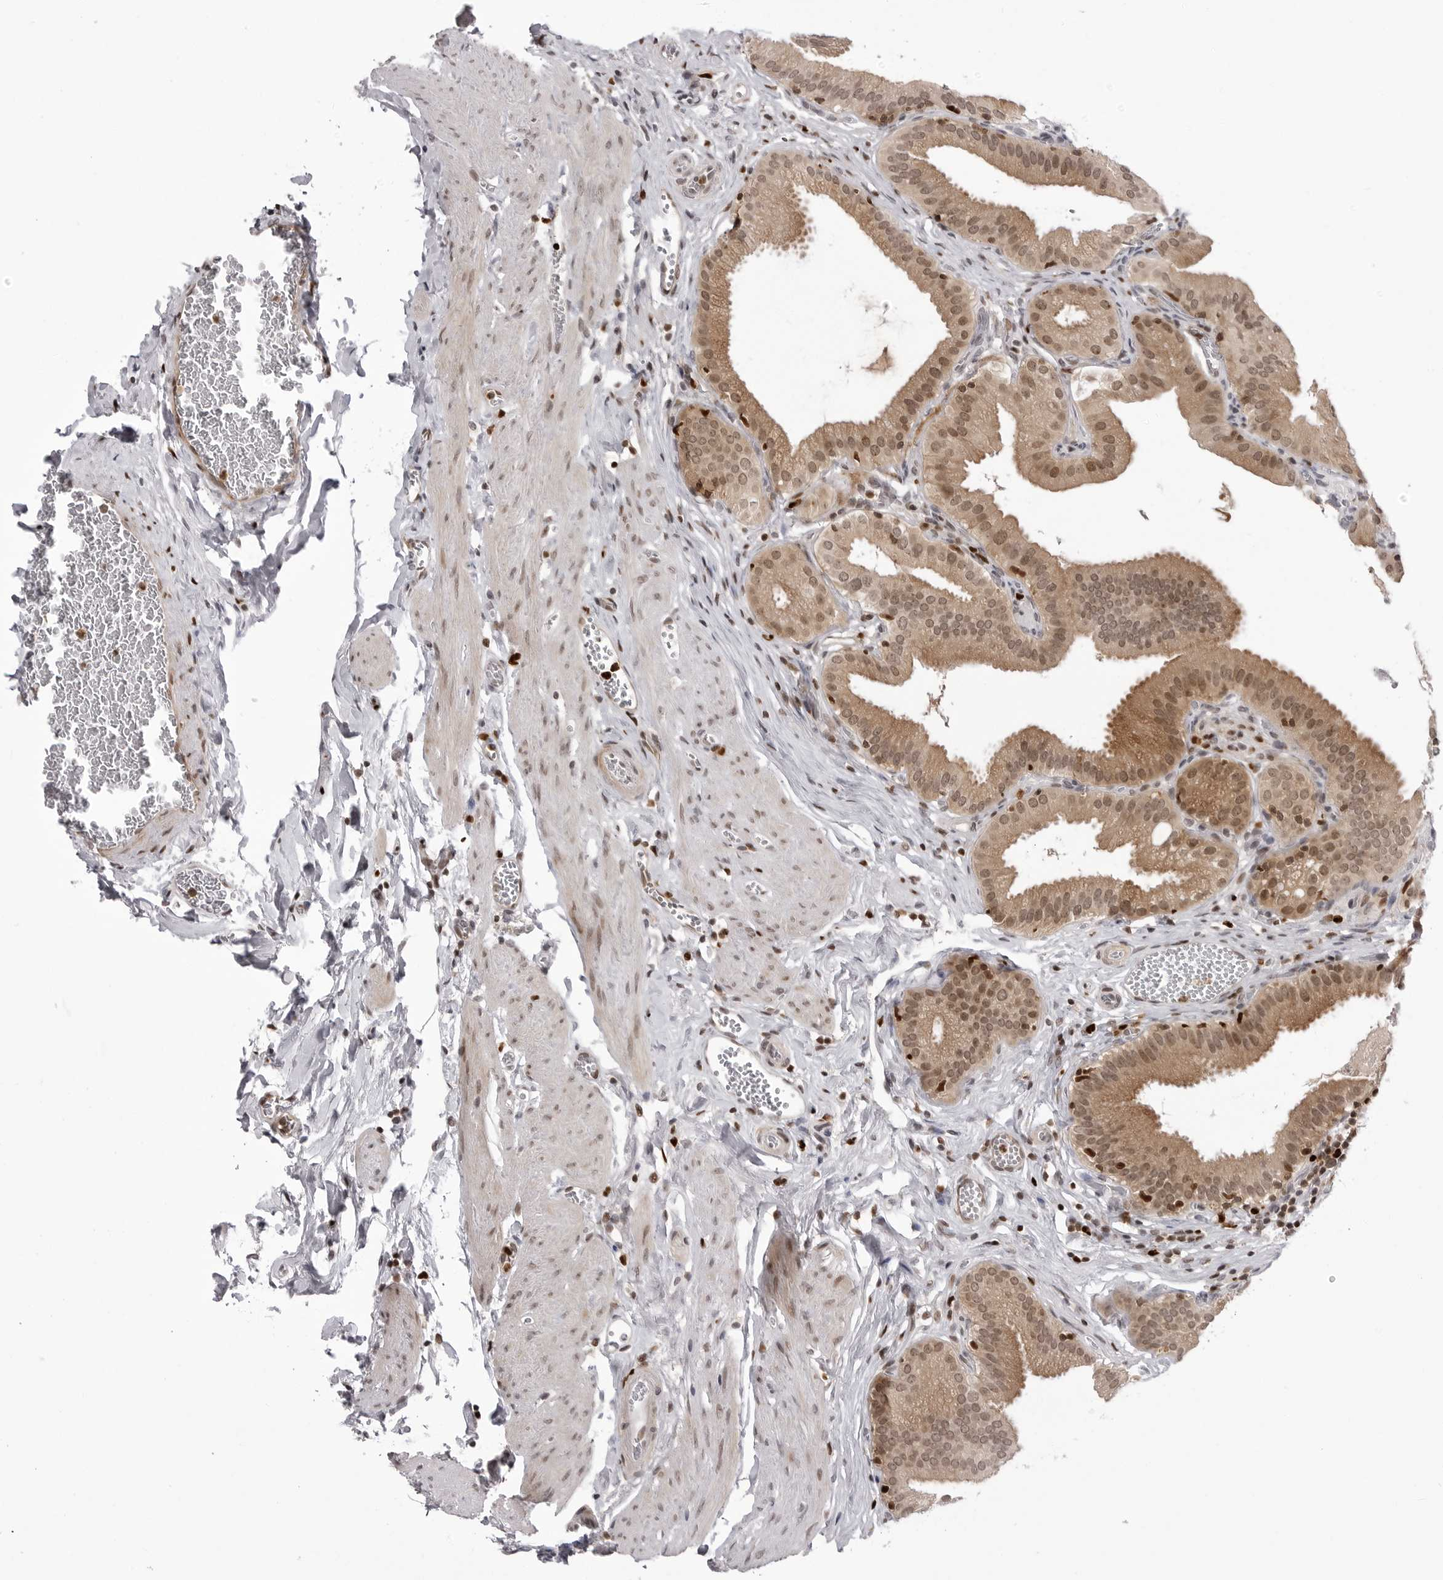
{"staining": {"intensity": "moderate", "quantity": ">75%", "location": "cytoplasmic/membranous,nuclear"}, "tissue": "gallbladder", "cell_type": "Glandular cells", "image_type": "normal", "snomed": [{"axis": "morphology", "description": "Normal tissue, NOS"}, {"axis": "topography", "description": "Gallbladder"}], "caption": "Benign gallbladder demonstrates moderate cytoplasmic/membranous,nuclear positivity in approximately >75% of glandular cells.", "gene": "PTK2B", "patient": {"sex": "male", "age": 54}}